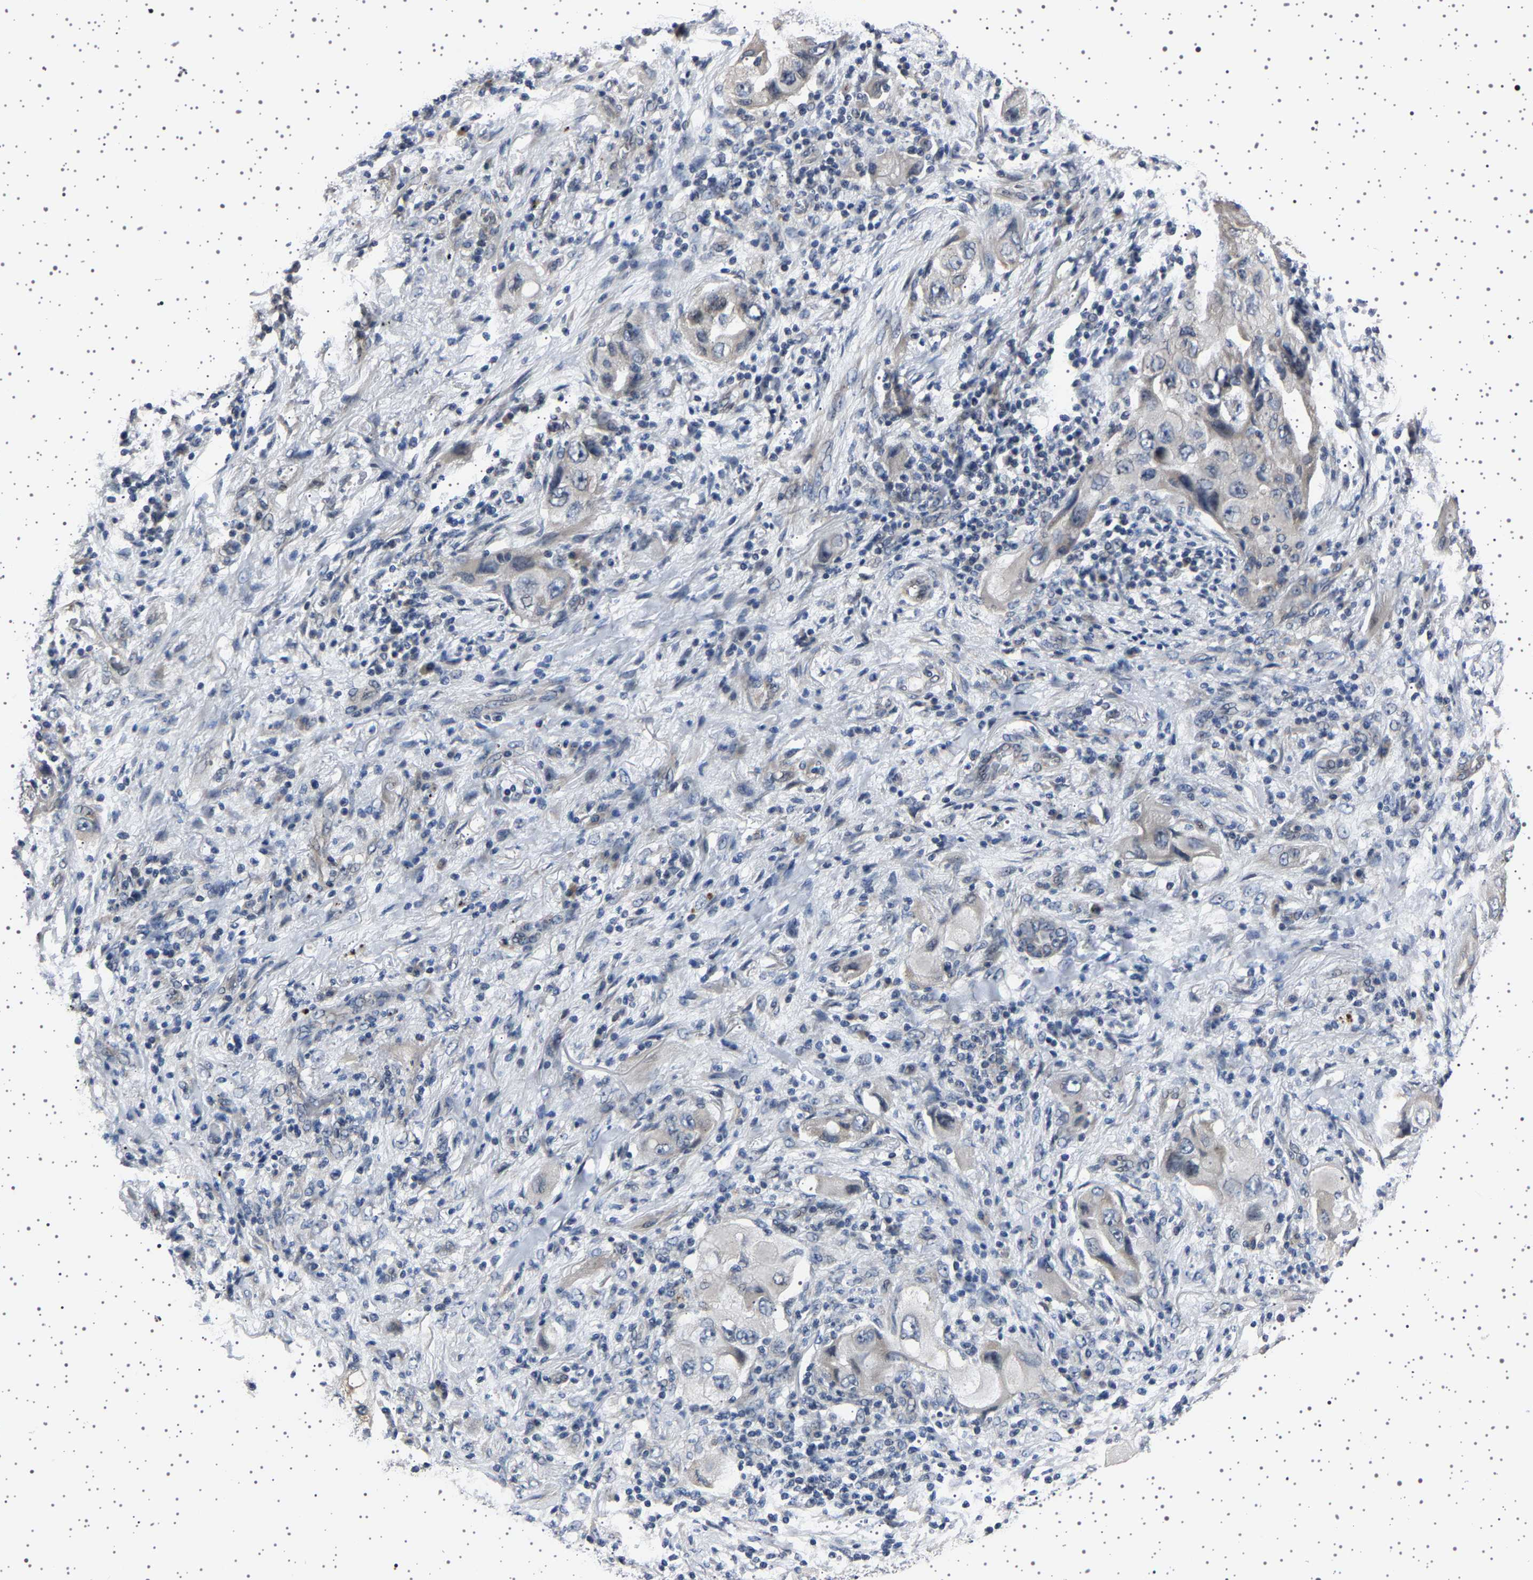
{"staining": {"intensity": "weak", "quantity": "<25%", "location": "cytoplasmic/membranous"}, "tissue": "lung cancer", "cell_type": "Tumor cells", "image_type": "cancer", "snomed": [{"axis": "morphology", "description": "Adenocarcinoma, NOS"}, {"axis": "topography", "description": "Lung"}], "caption": "Human lung adenocarcinoma stained for a protein using IHC reveals no positivity in tumor cells.", "gene": "IL10RB", "patient": {"sex": "female", "age": 65}}